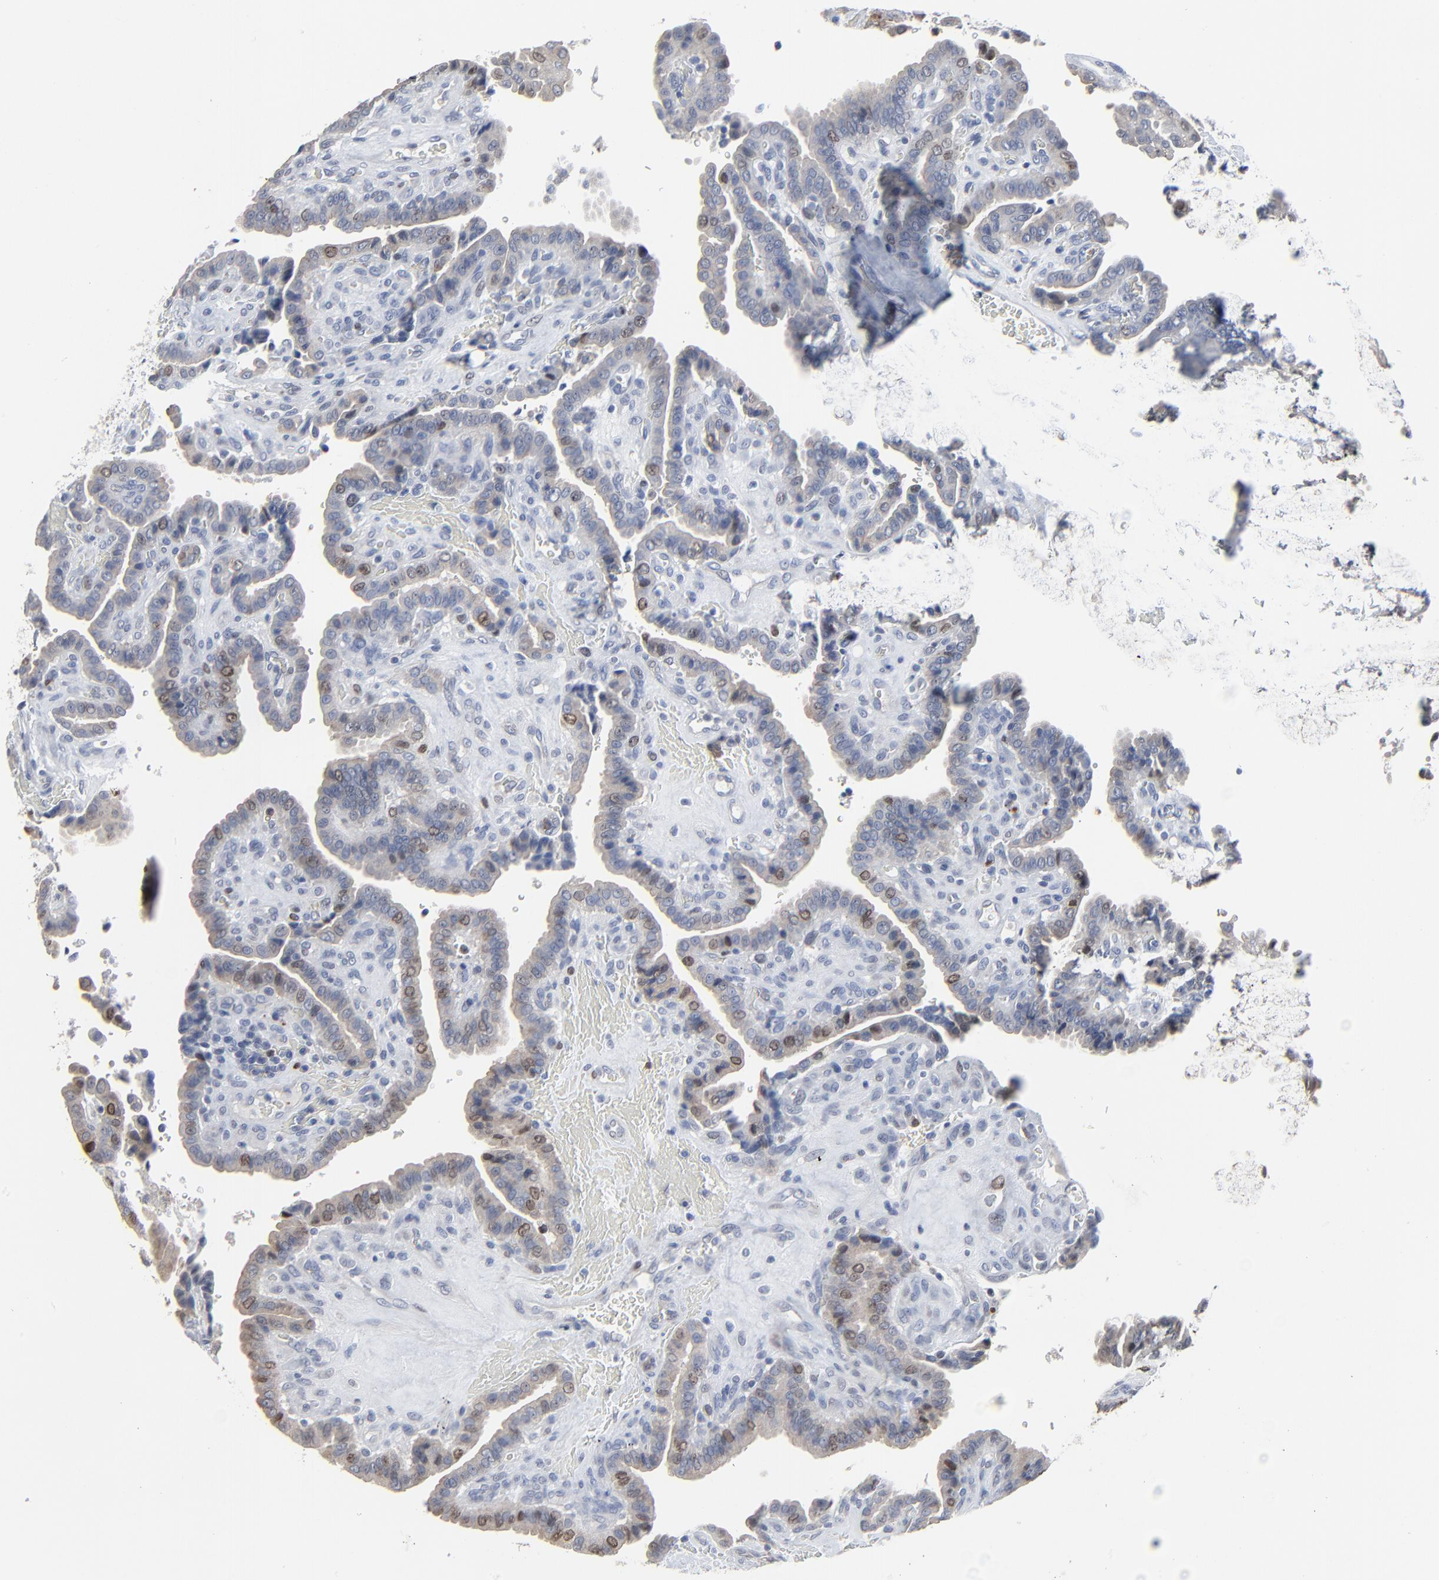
{"staining": {"intensity": "moderate", "quantity": "<25%", "location": "nuclear"}, "tissue": "thyroid cancer", "cell_type": "Tumor cells", "image_type": "cancer", "snomed": [{"axis": "morphology", "description": "Papillary adenocarcinoma, NOS"}, {"axis": "topography", "description": "Thyroid gland"}], "caption": "Immunohistochemistry (DAB) staining of thyroid cancer shows moderate nuclear protein staining in about <25% of tumor cells. (Brightfield microscopy of DAB IHC at high magnification).", "gene": "BIRC3", "patient": {"sex": "male", "age": 87}}